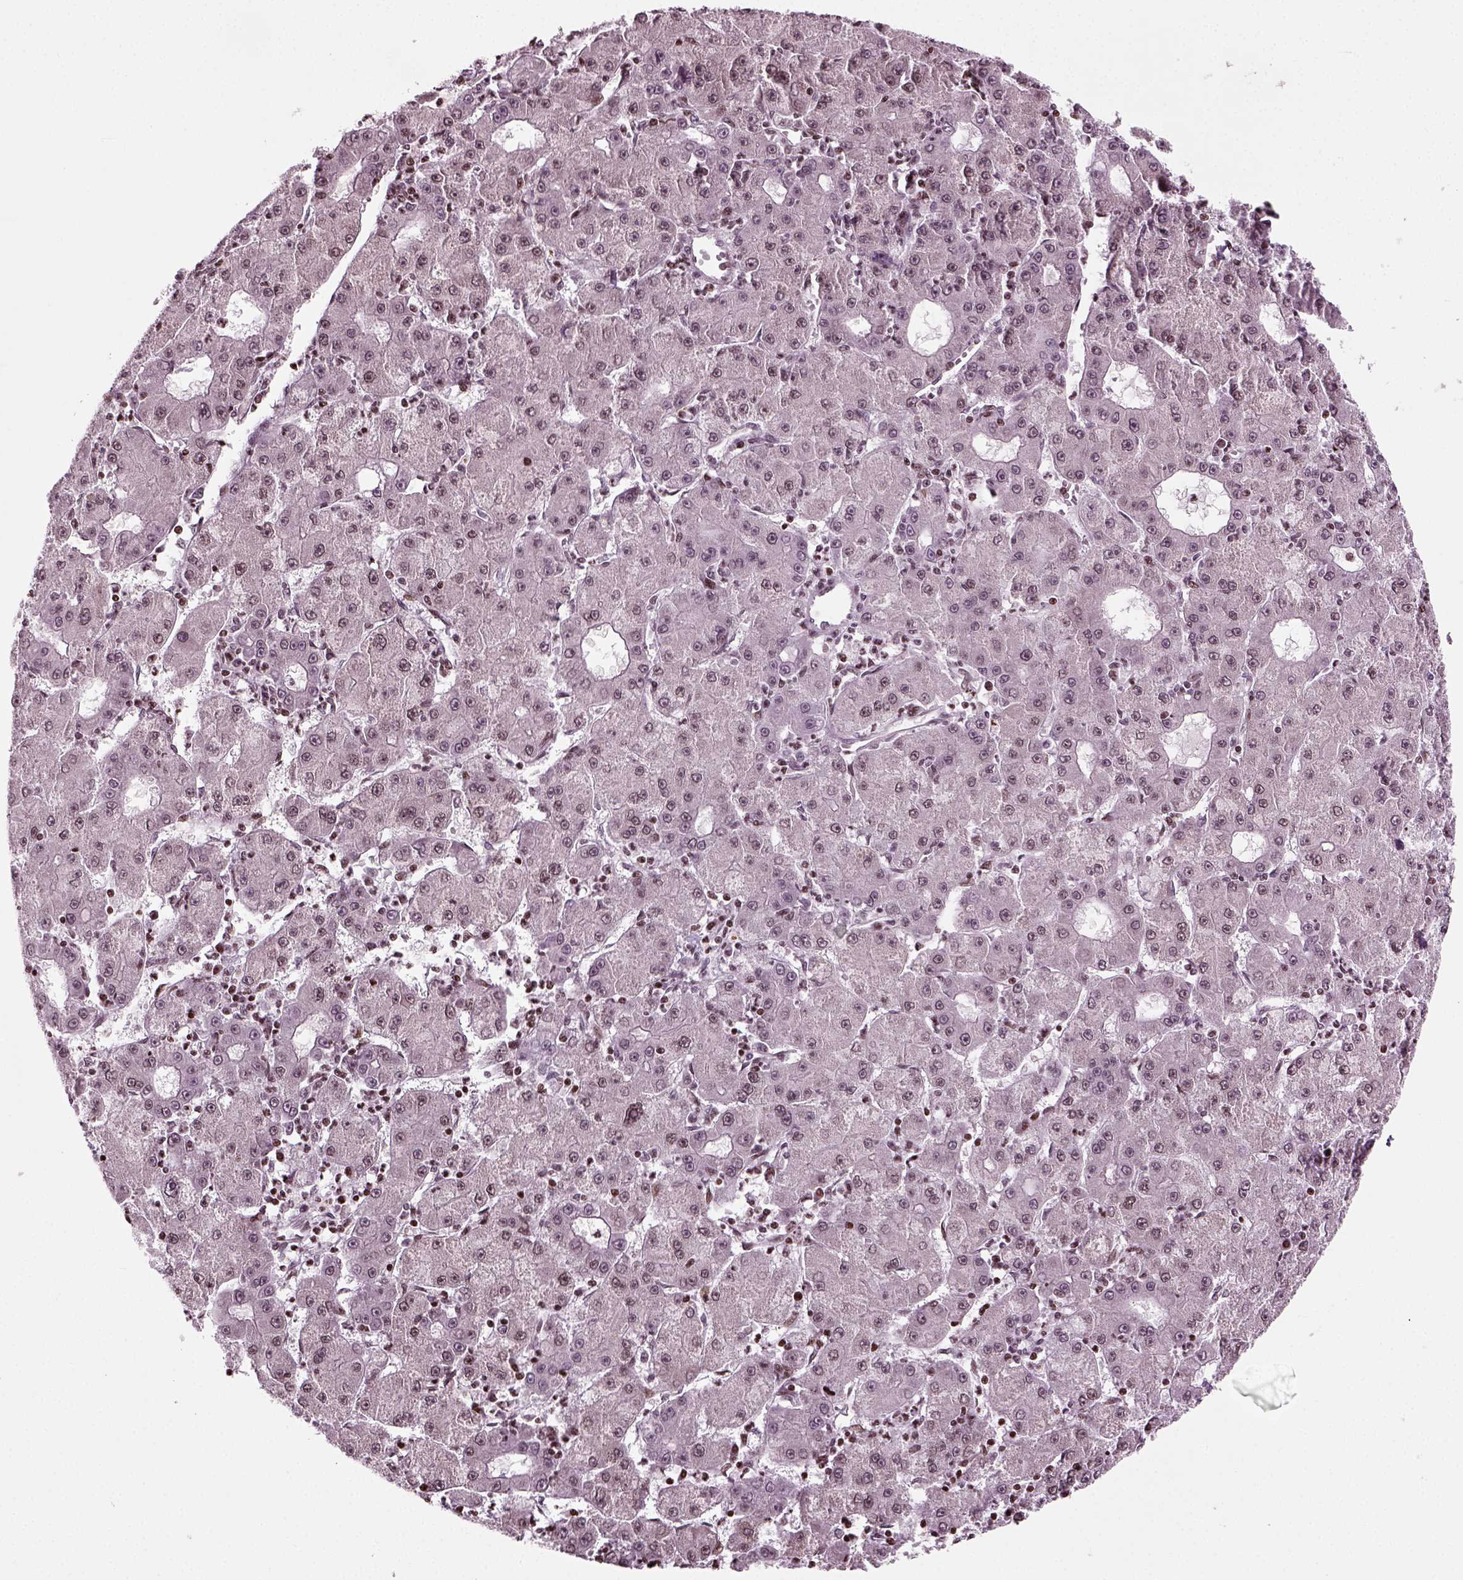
{"staining": {"intensity": "negative", "quantity": "none", "location": "none"}, "tissue": "liver cancer", "cell_type": "Tumor cells", "image_type": "cancer", "snomed": [{"axis": "morphology", "description": "Carcinoma, Hepatocellular, NOS"}, {"axis": "topography", "description": "Liver"}], "caption": "Immunohistochemical staining of liver cancer reveals no significant expression in tumor cells. Brightfield microscopy of immunohistochemistry (IHC) stained with DAB (3,3'-diaminobenzidine) (brown) and hematoxylin (blue), captured at high magnification.", "gene": "HEYL", "patient": {"sex": "male", "age": 73}}